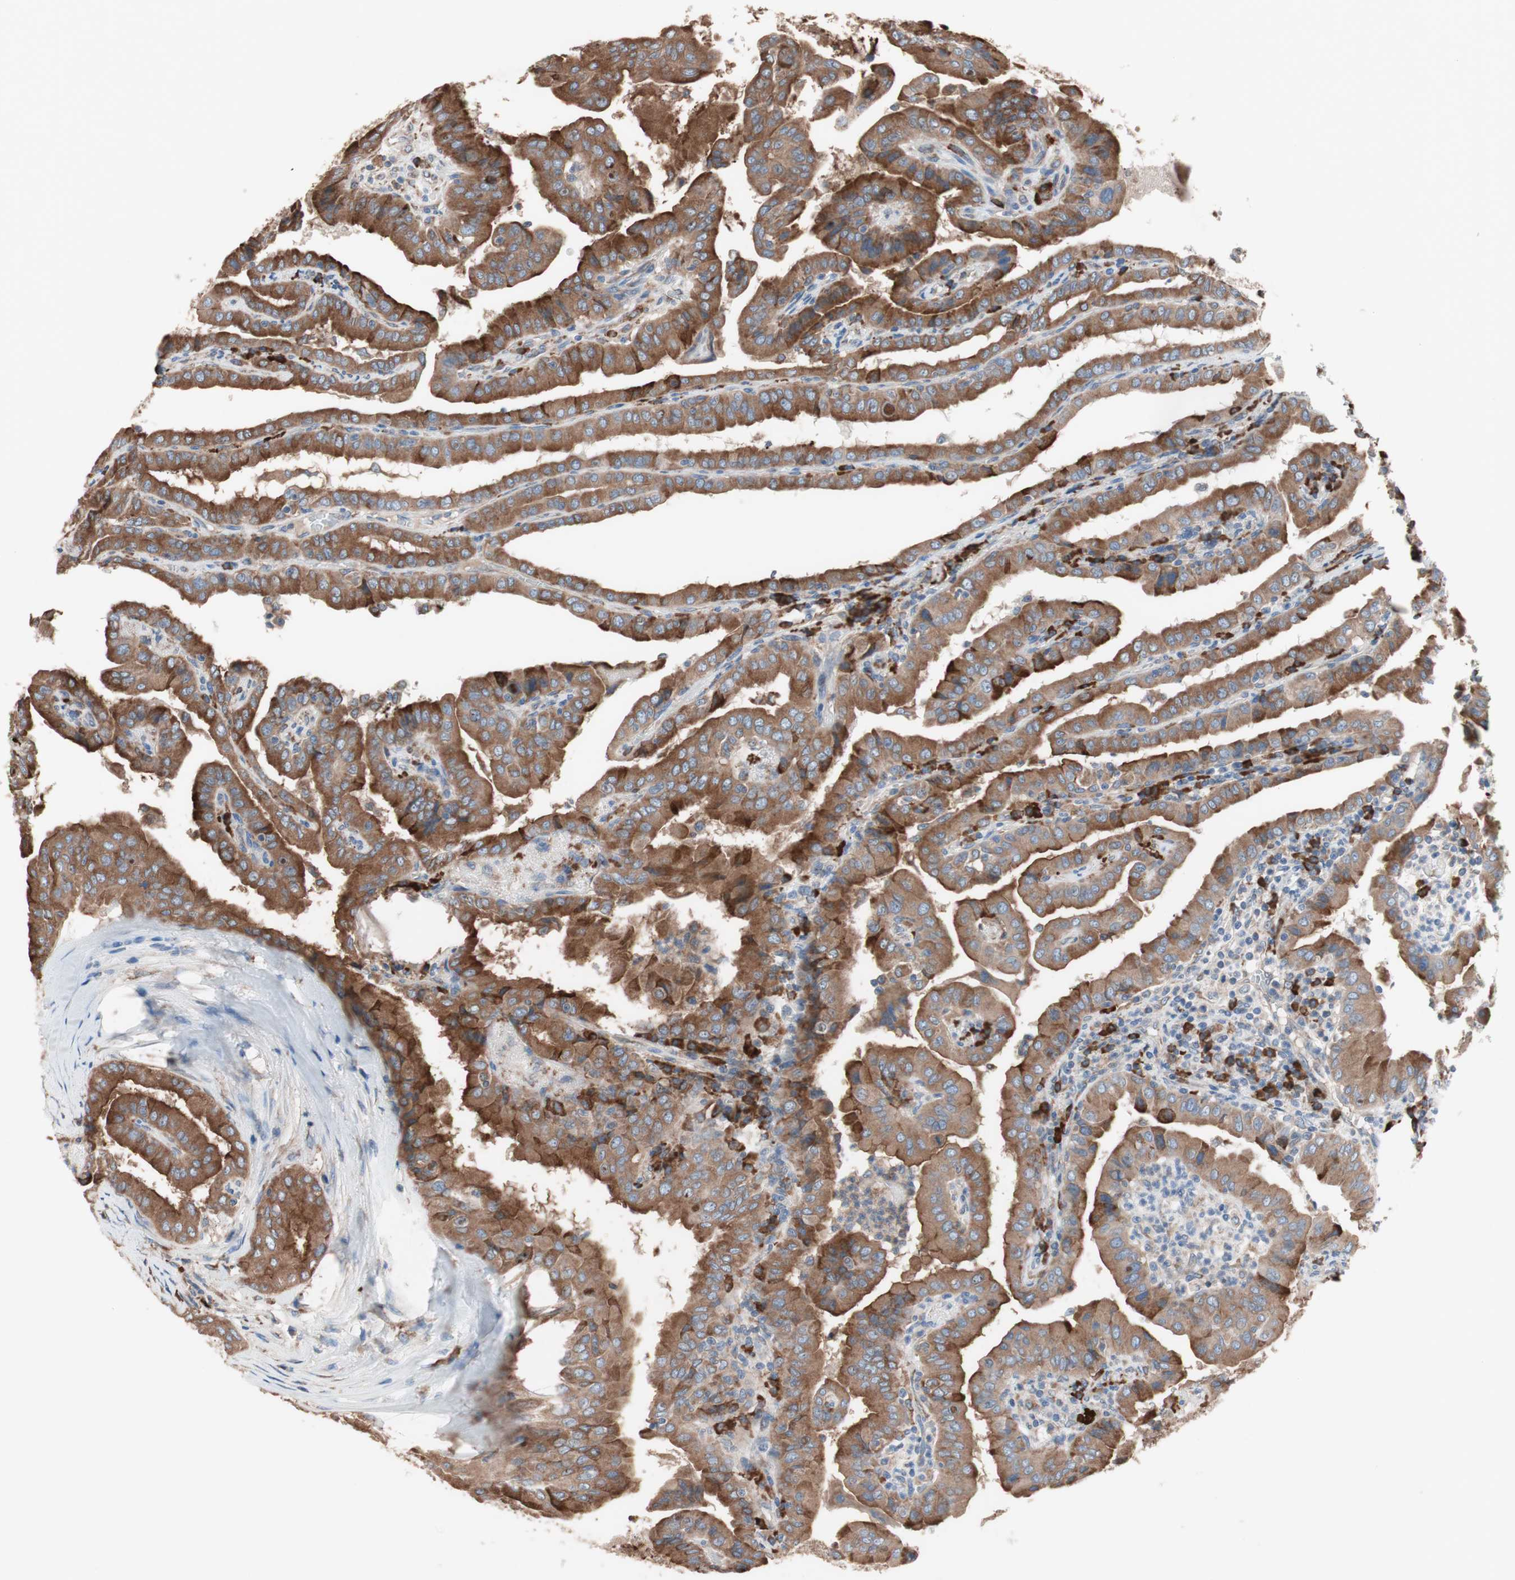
{"staining": {"intensity": "strong", "quantity": ">75%", "location": "cytoplasmic/membranous"}, "tissue": "thyroid cancer", "cell_type": "Tumor cells", "image_type": "cancer", "snomed": [{"axis": "morphology", "description": "Papillary adenocarcinoma, NOS"}, {"axis": "topography", "description": "Thyroid gland"}], "caption": "This micrograph demonstrates papillary adenocarcinoma (thyroid) stained with immunohistochemistry (IHC) to label a protein in brown. The cytoplasmic/membranous of tumor cells show strong positivity for the protein. Nuclei are counter-stained blue.", "gene": "SLC27A4", "patient": {"sex": "male", "age": 33}}